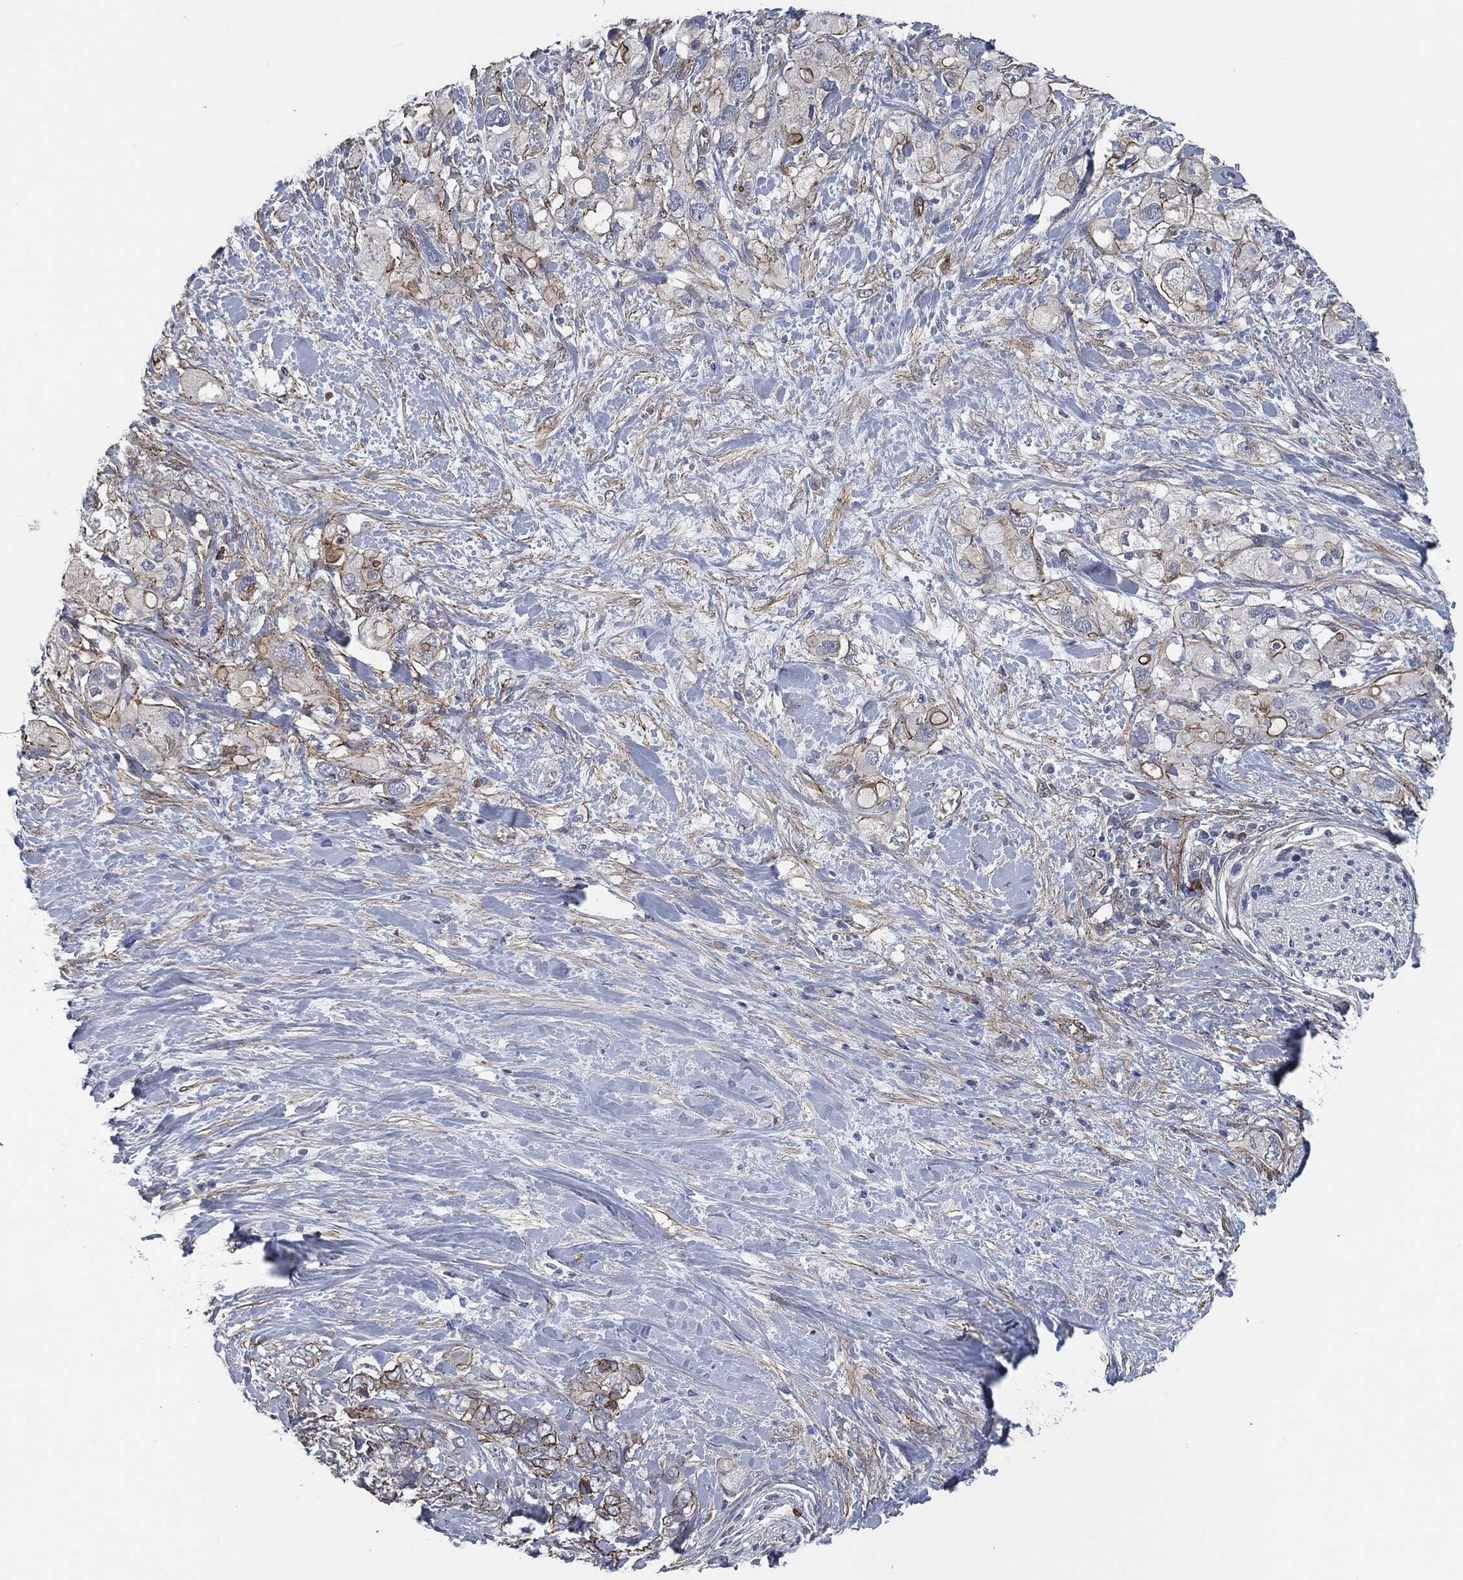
{"staining": {"intensity": "strong", "quantity": "<25%", "location": "cytoplasmic/membranous"}, "tissue": "pancreatic cancer", "cell_type": "Tumor cells", "image_type": "cancer", "snomed": [{"axis": "morphology", "description": "Adenocarcinoma, NOS"}, {"axis": "topography", "description": "Pancreas"}], "caption": "Immunohistochemical staining of human pancreatic cancer (adenocarcinoma) exhibits strong cytoplasmic/membranous protein staining in approximately <25% of tumor cells.", "gene": "SVIL", "patient": {"sex": "female", "age": 56}}